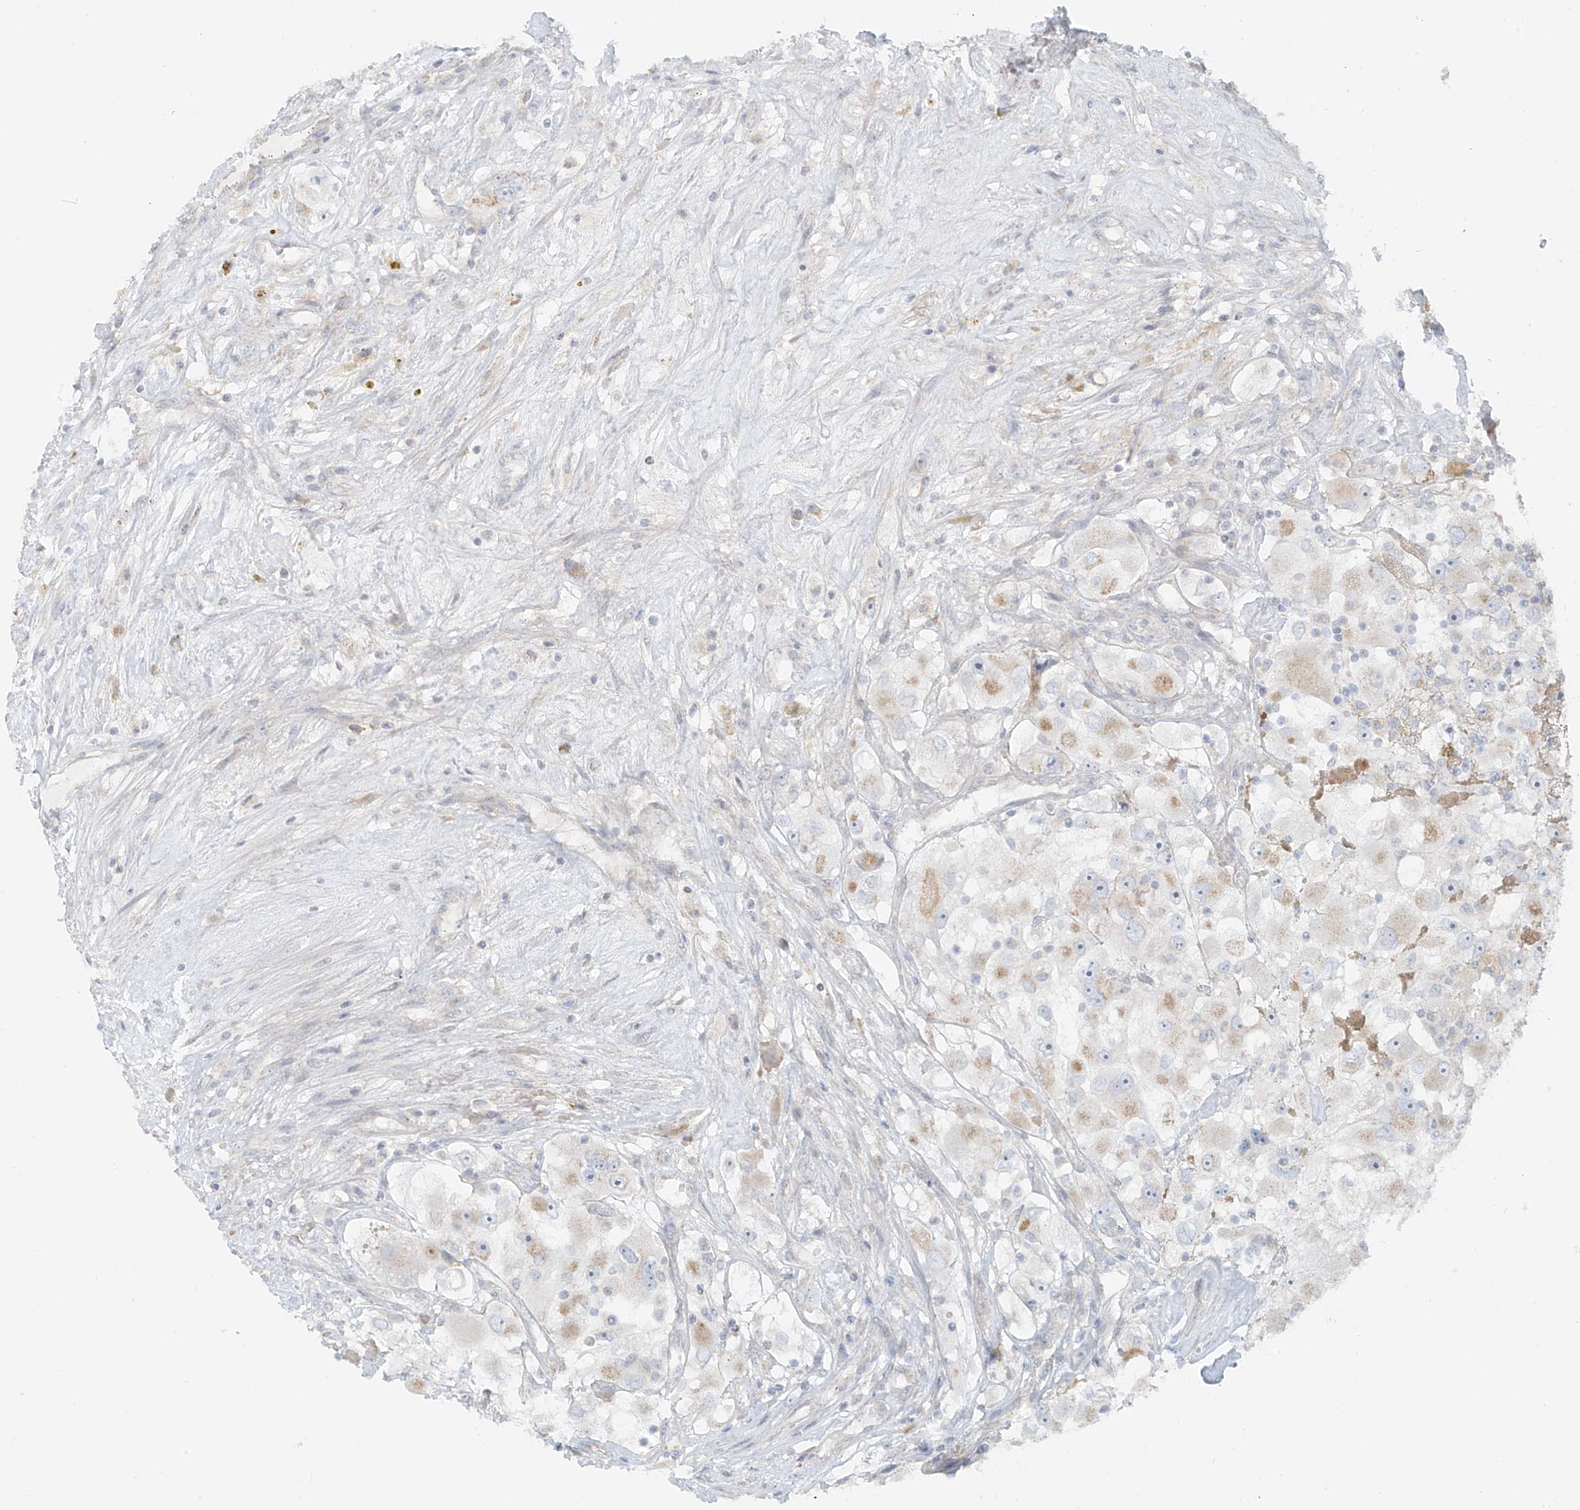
{"staining": {"intensity": "moderate", "quantity": "25%-75%", "location": "cytoplasmic/membranous"}, "tissue": "renal cancer", "cell_type": "Tumor cells", "image_type": "cancer", "snomed": [{"axis": "morphology", "description": "Adenocarcinoma, NOS"}, {"axis": "topography", "description": "Kidney"}], "caption": "Immunohistochemistry micrograph of human renal adenocarcinoma stained for a protein (brown), which reveals medium levels of moderate cytoplasmic/membranous expression in about 25%-75% of tumor cells.", "gene": "UST", "patient": {"sex": "female", "age": 52}}